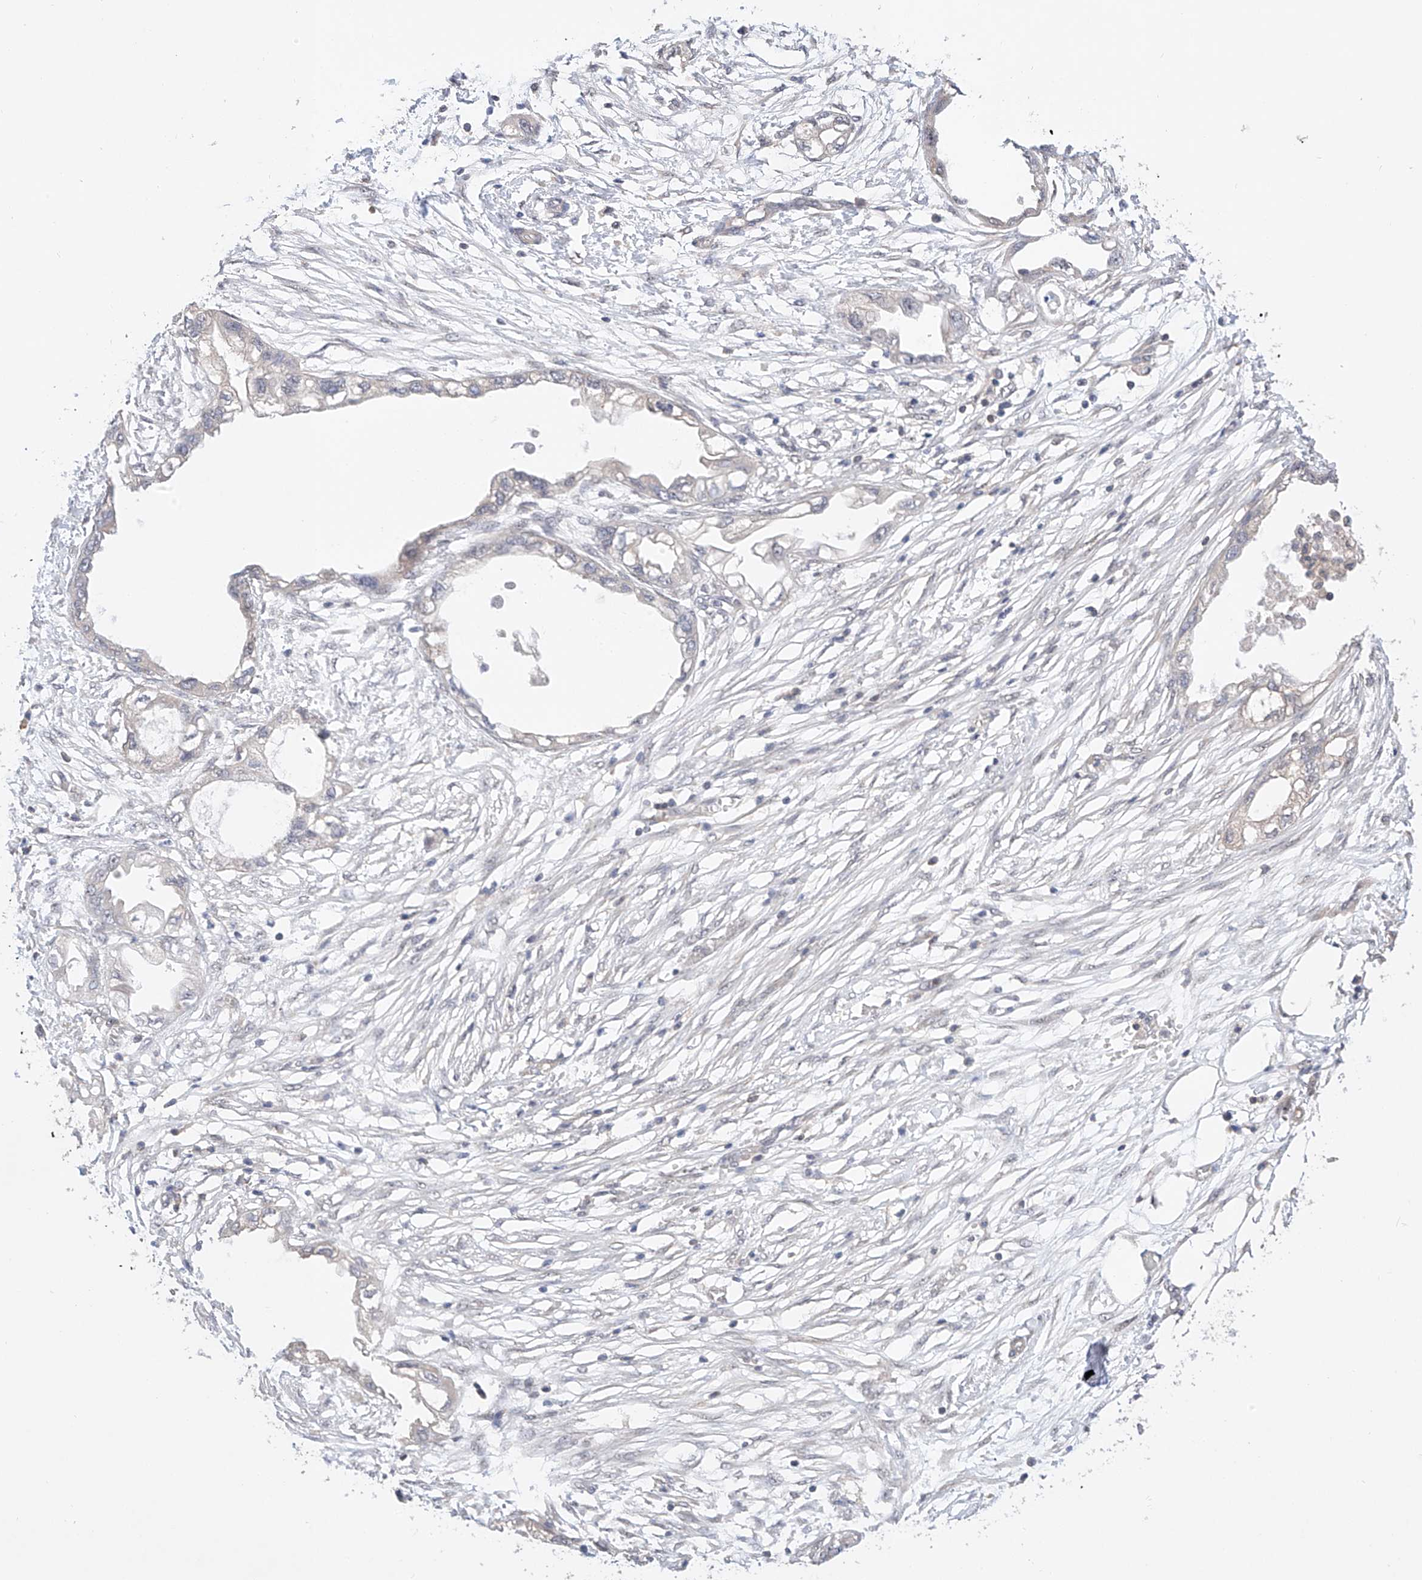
{"staining": {"intensity": "negative", "quantity": "none", "location": "none"}, "tissue": "endometrial cancer", "cell_type": "Tumor cells", "image_type": "cancer", "snomed": [{"axis": "morphology", "description": "Adenocarcinoma, NOS"}, {"axis": "morphology", "description": "Adenocarcinoma, metastatic, NOS"}, {"axis": "topography", "description": "Adipose tissue"}, {"axis": "topography", "description": "Endometrium"}], "caption": "High magnification brightfield microscopy of endometrial cancer (metastatic adenocarcinoma) stained with DAB (3,3'-diaminobenzidine) (brown) and counterstained with hematoxylin (blue): tumor cells show no significant positivity.", "gene": "TSR2", "patient": {"sex": "female", "age": 67}}